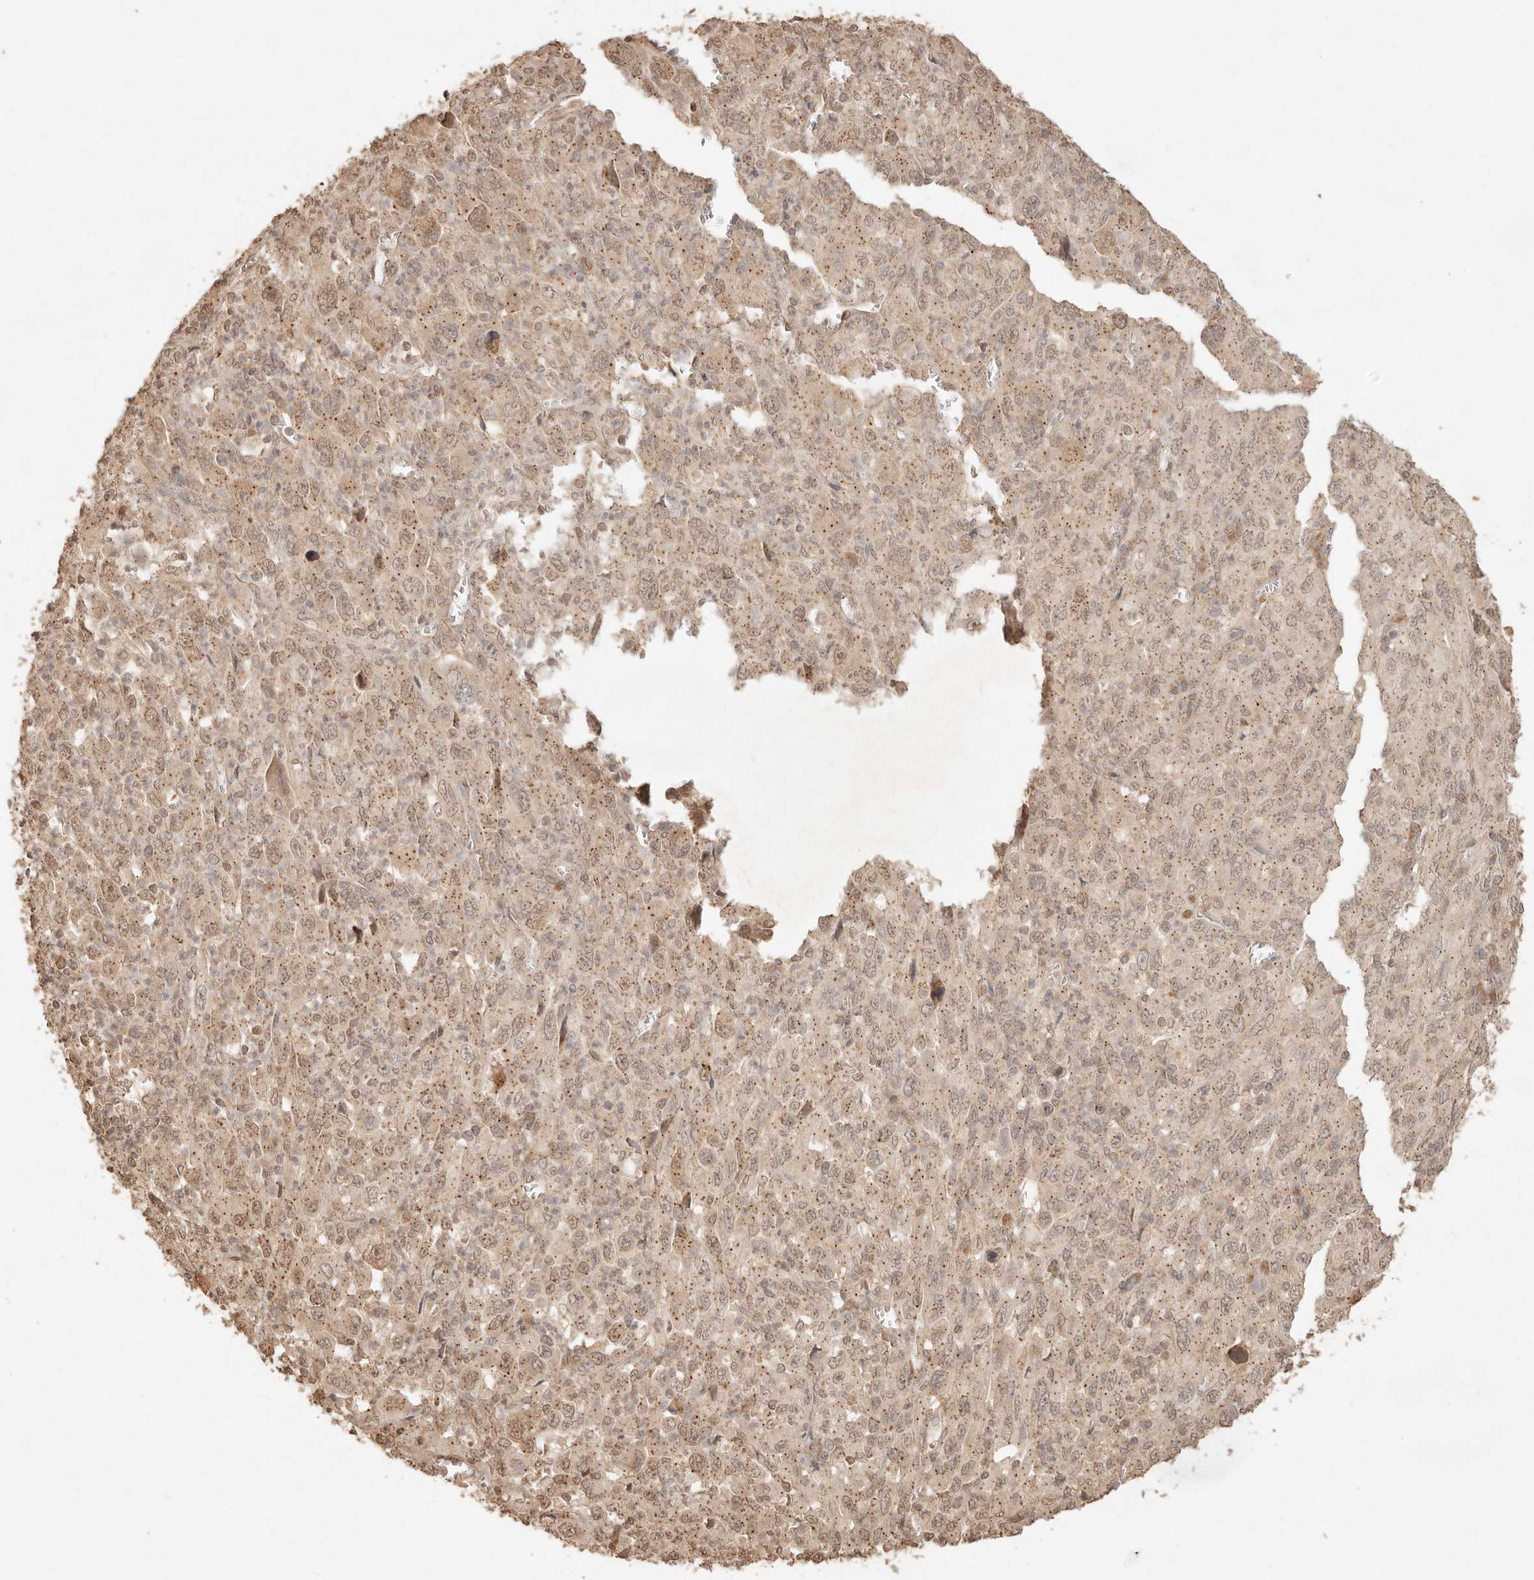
{"staining": {"intensity": "weak", "quantity": ">75%", "location": "nuclear"}, "tissue": "melanoma", "cell_type": "Tumor cells", "image_type": "cancer", "snomed": [{"axis": "morphology", "description": "Malignant melanoma, Metastatic site"}, {"axis": "topography", "description": "Skin"}], "caption": "Weak nuclear staining for a protein is present in approximately >75% of tumor cells of malignant melanoma (metastatic site) using immunohistochemistry.", "gene": "LMO4", "patient": {"sex": "female", "age": 56}}